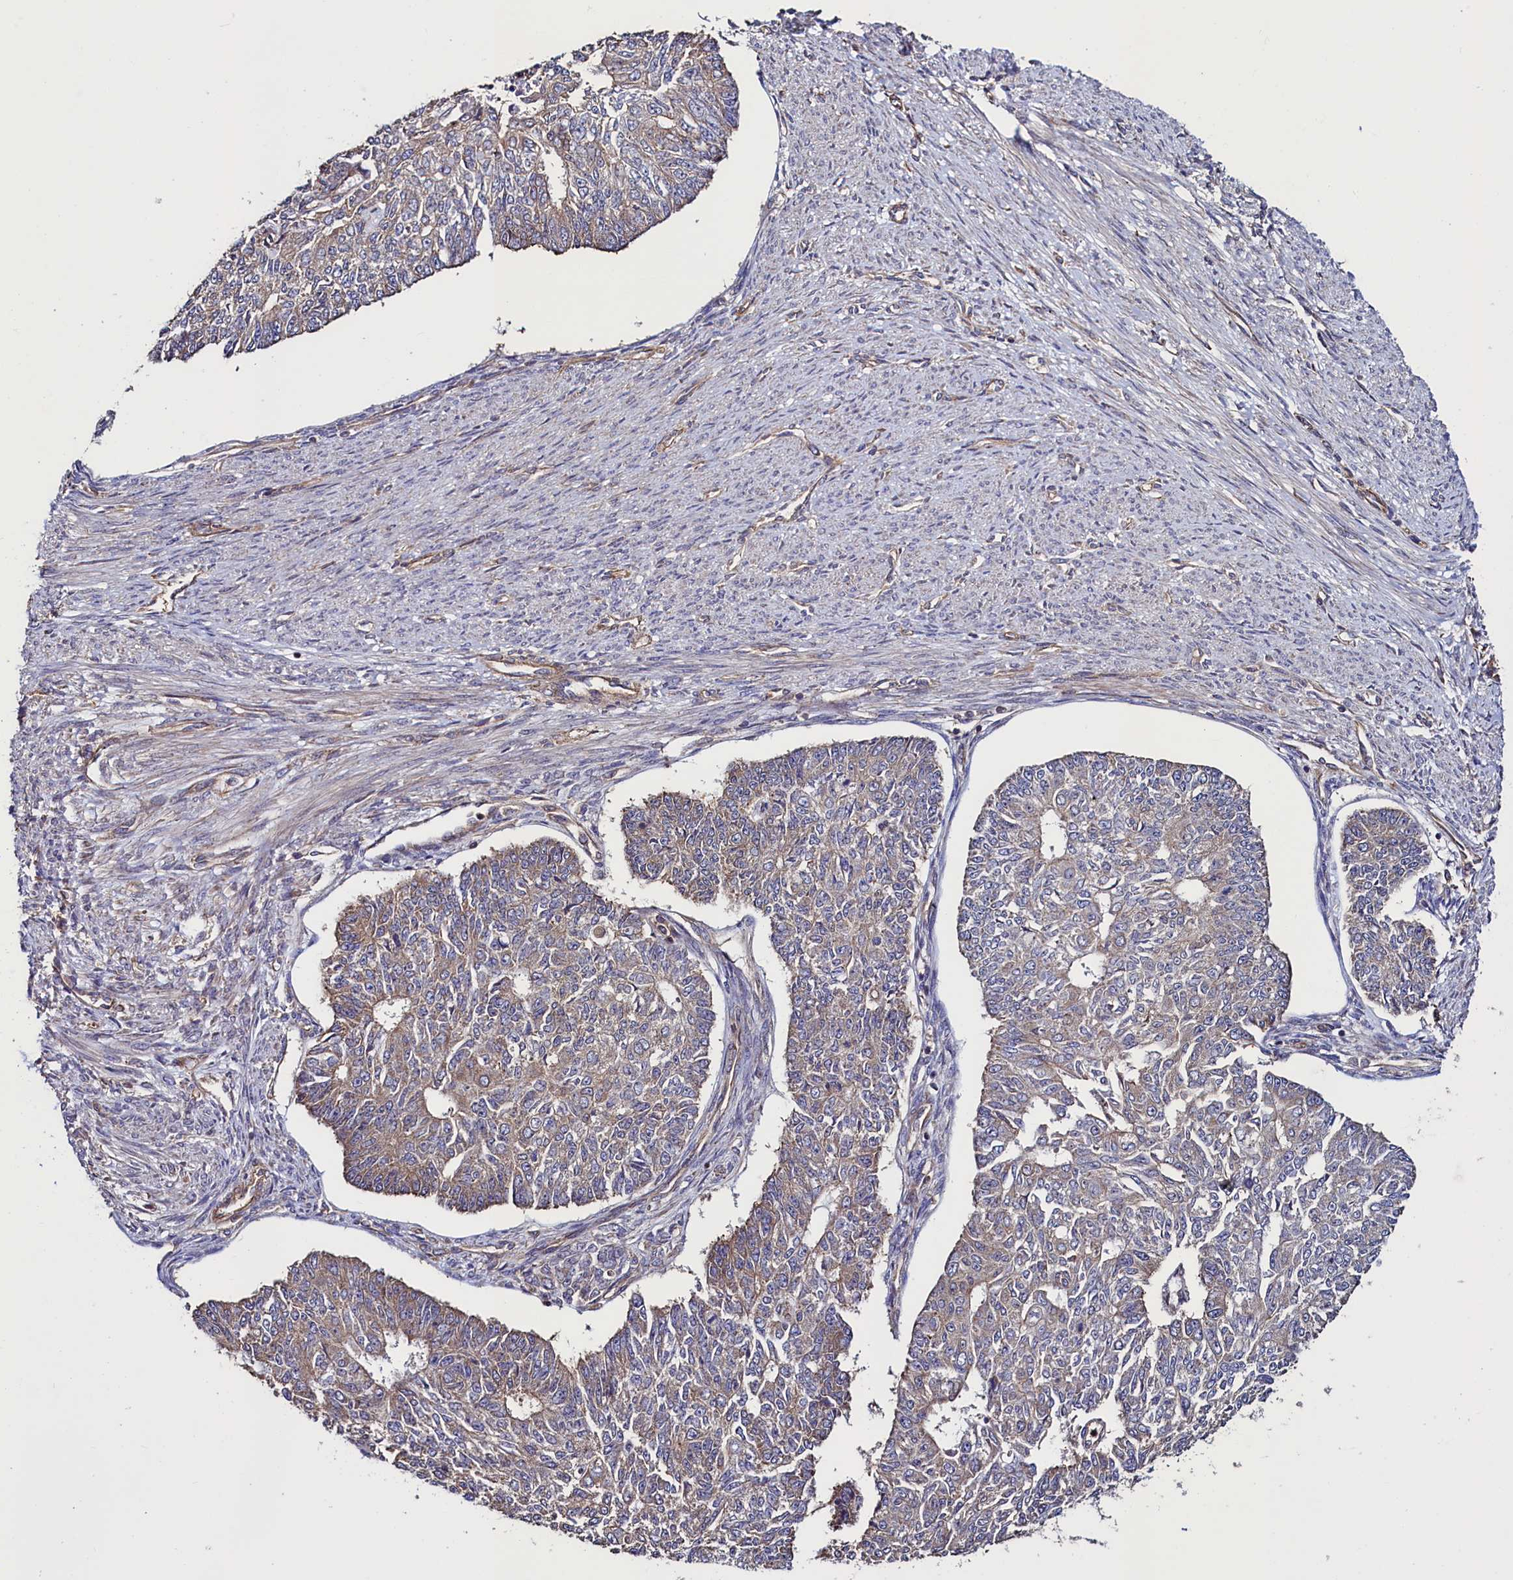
{"staining": {"intensity": "weak", "quantity": "<25%", "location": "cytoplasmic/membranous"}, "tissue": "endometrial cancer", "cell_type": "Tumor cells", "image_type": "cancer", "snomed": [{"axis": "morphology", "description": "Adenocarcinoma, NOS"}, {"axis": "topography", "description": "Endometrium"}], "caption": "IHC histopathology image of human endometrial adenocarcinoma stained for a protein (brown), which demonstrates no positivity in tumor cells.", "gene": "ATXN2L", "patient": {"sex": "female", "age": 32}}